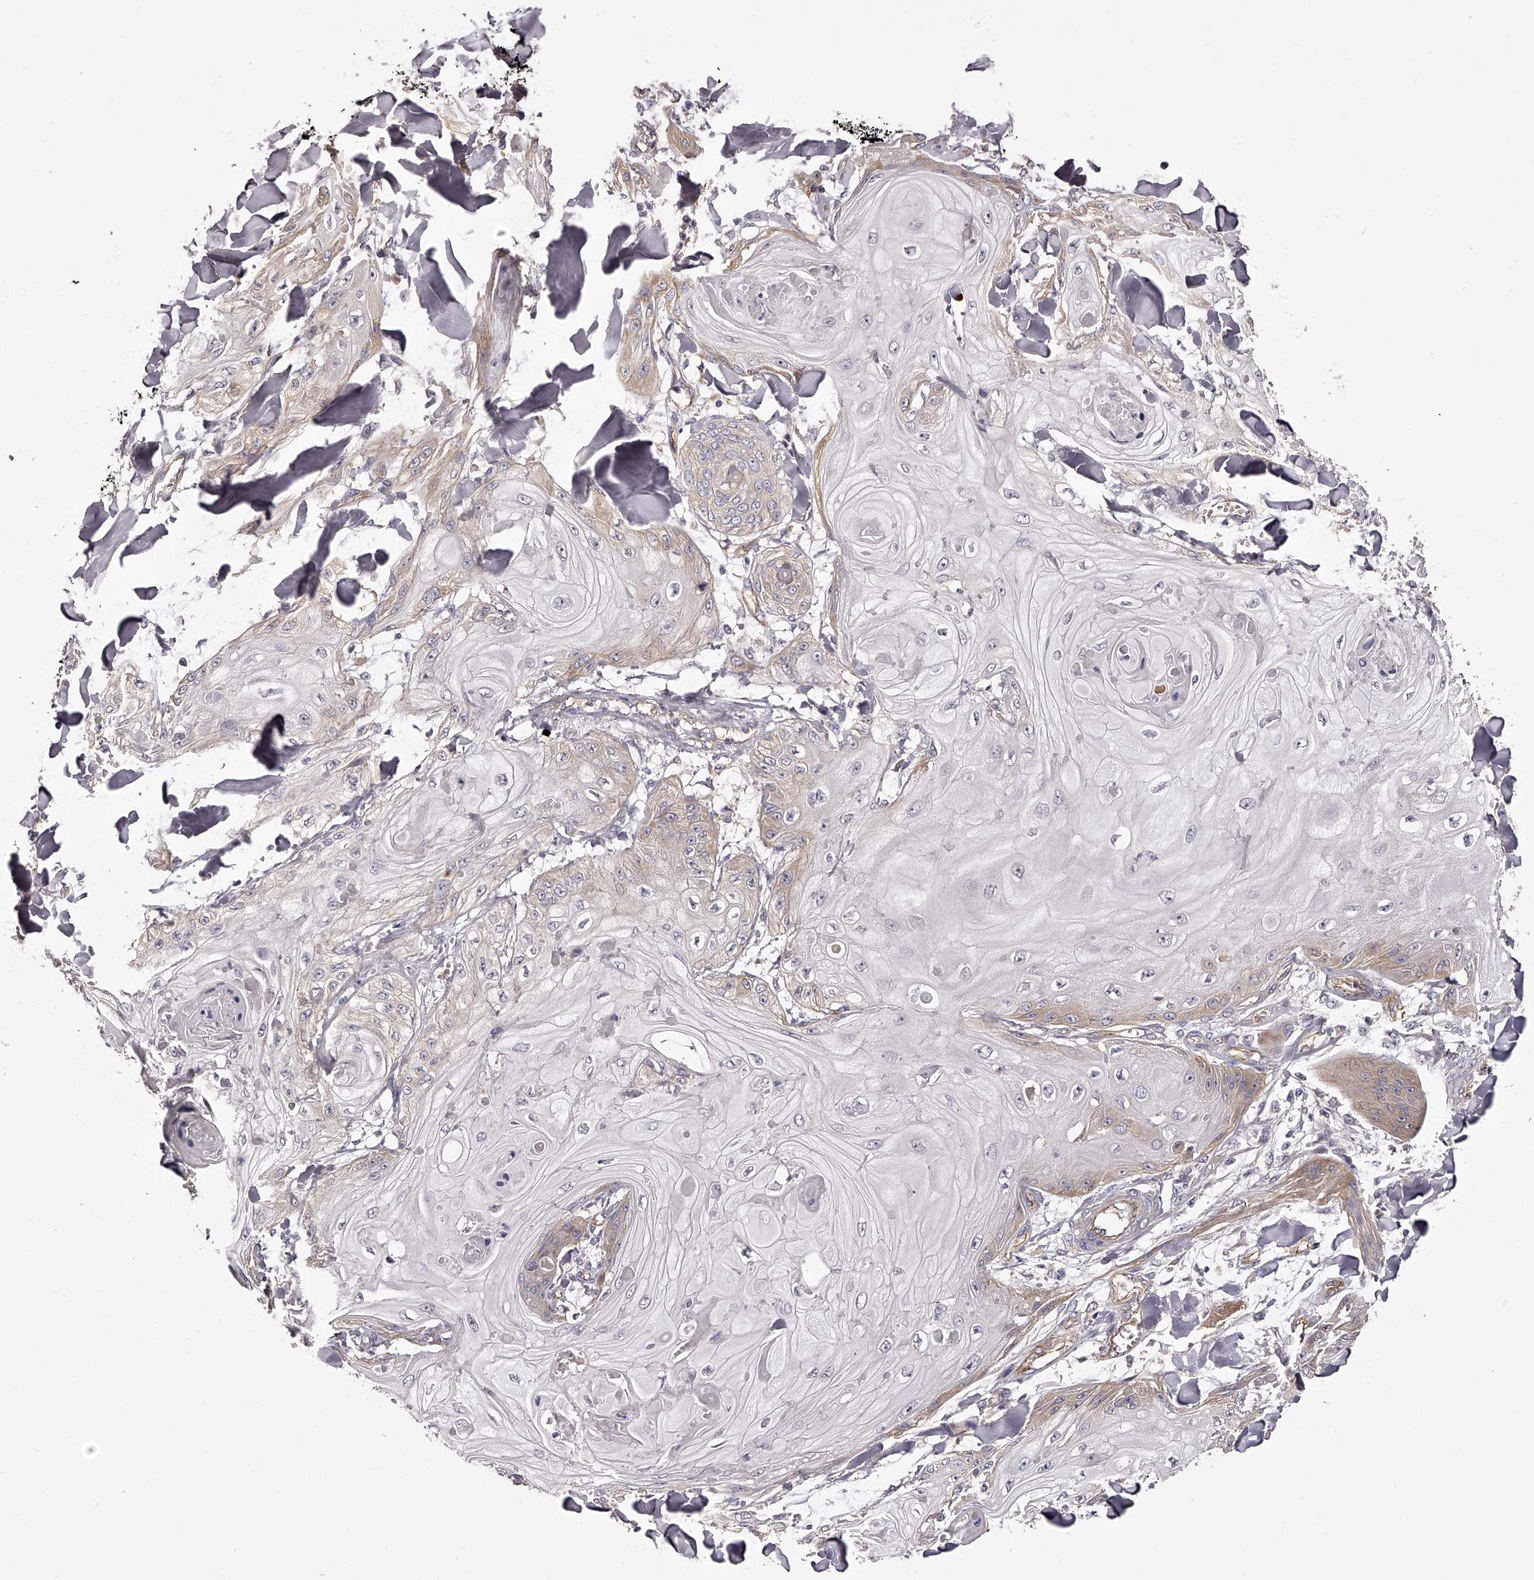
{"staining": {"intensity": "weak", "quantity": ">75%", "location": "cytoplasmic/membranous"}, "tissue": "skin cancer", "cell_type": "Tumor cells", "image_type": "cancer", "snomed": [{"axis": "morphology", "description": "Squamous cell carcinoma, NOS"}, {"axis": "topography", "description": "Skin"}], "caption": "A brown stain shows weak cytoplasmic/membranous positivity of a protein in skin cancer tumor cells.", "gene": "LTV1", "patient": {"sex": "male", "age": 74}}